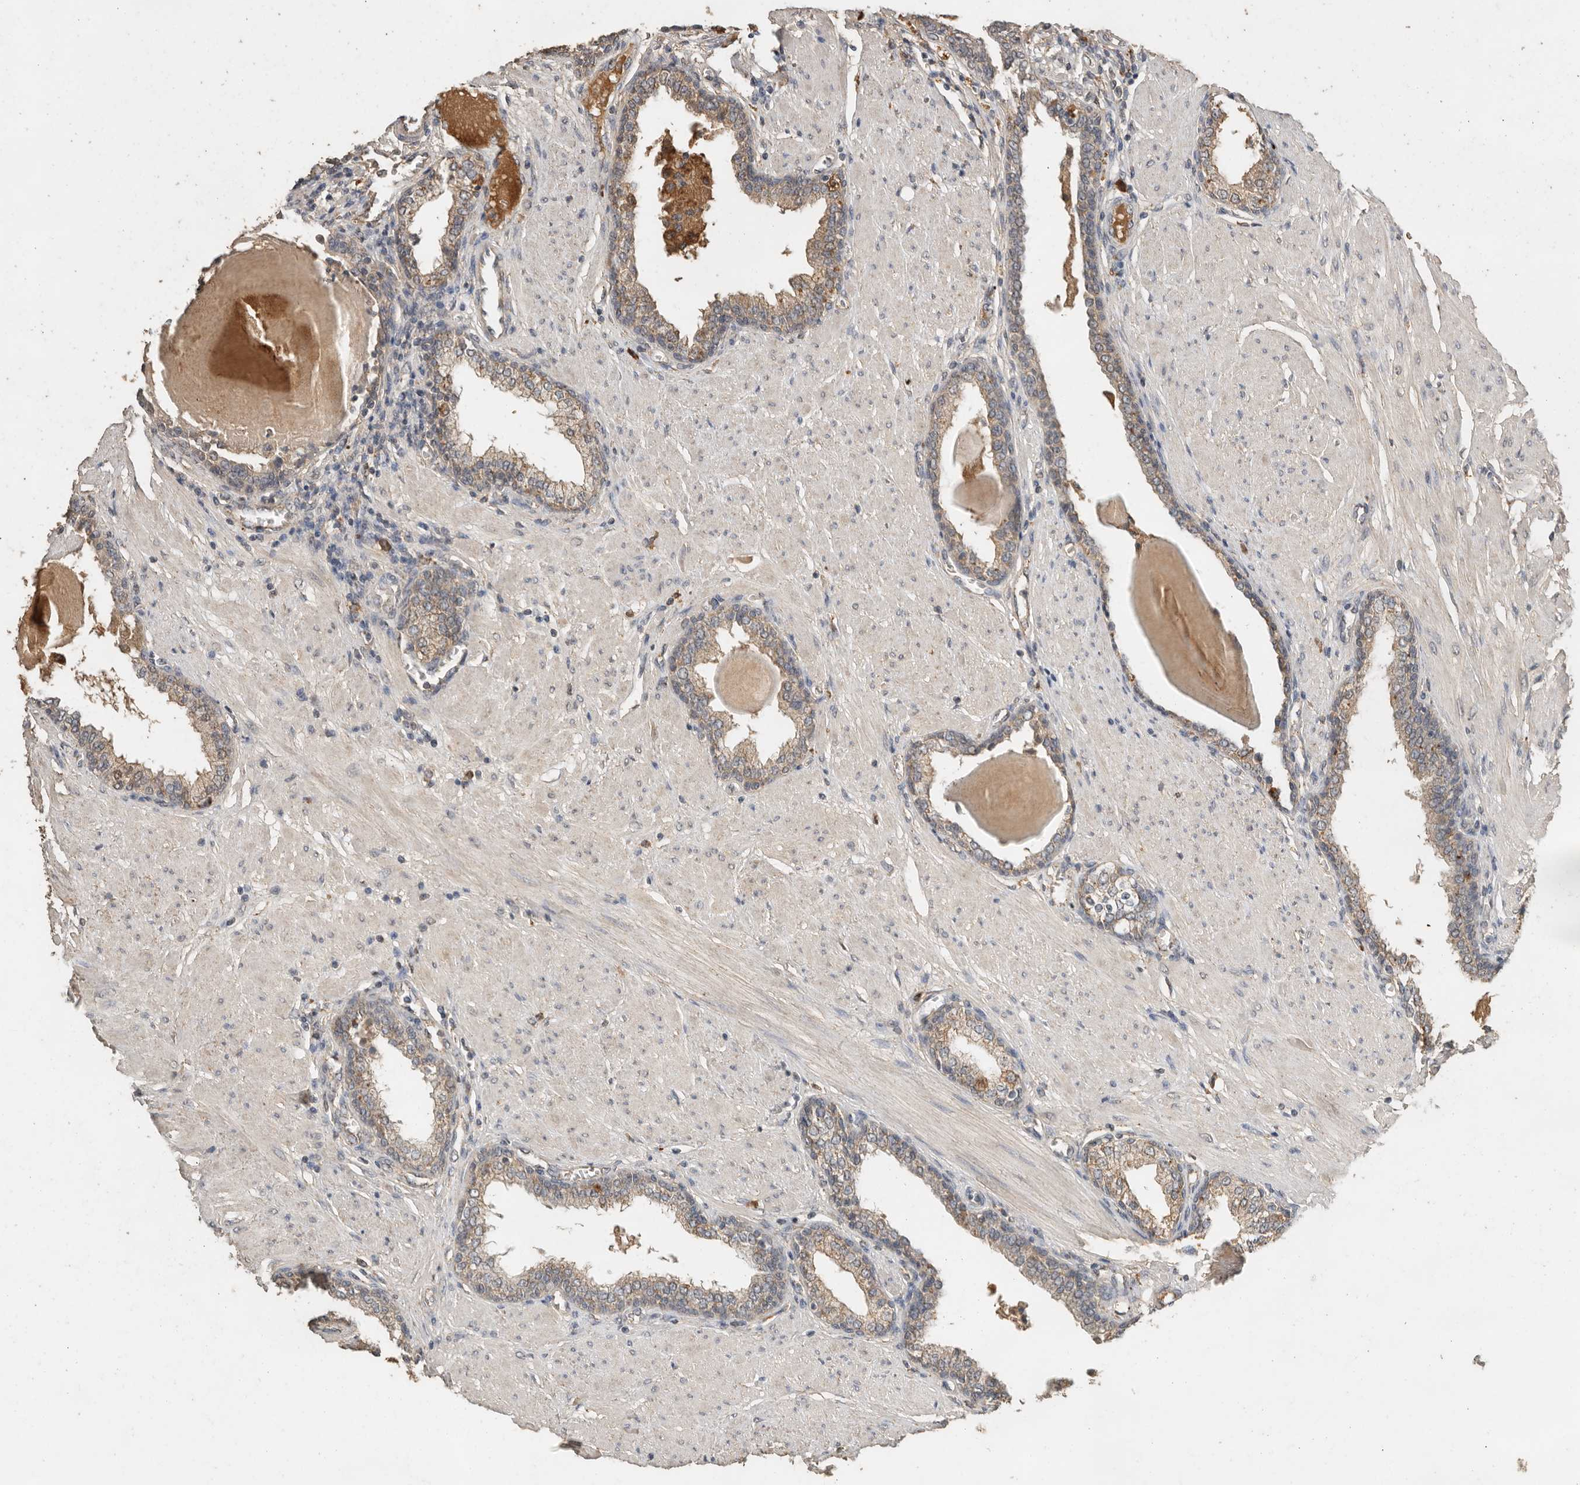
{"staining": {"intensity": "moderate", "quantity": ">75%", "location": "cytoplasmic/membranous"}, "tissue": "prostate", "cell_type": "Glandular cells", "image_type": "normal", "snomed": [{"axis": "morphology", "description": "Normal tissue, NOS"}, {"axis": "topography", "description": "Prostate"}], "caption": "Glandular cells reveal medium levels of moderate cytoplasmic/membranous positivity in approximately >75% of cells in unremarkable prostate.", "gene": "CTF1", "patient": {"sex": "male", "age": 51}}